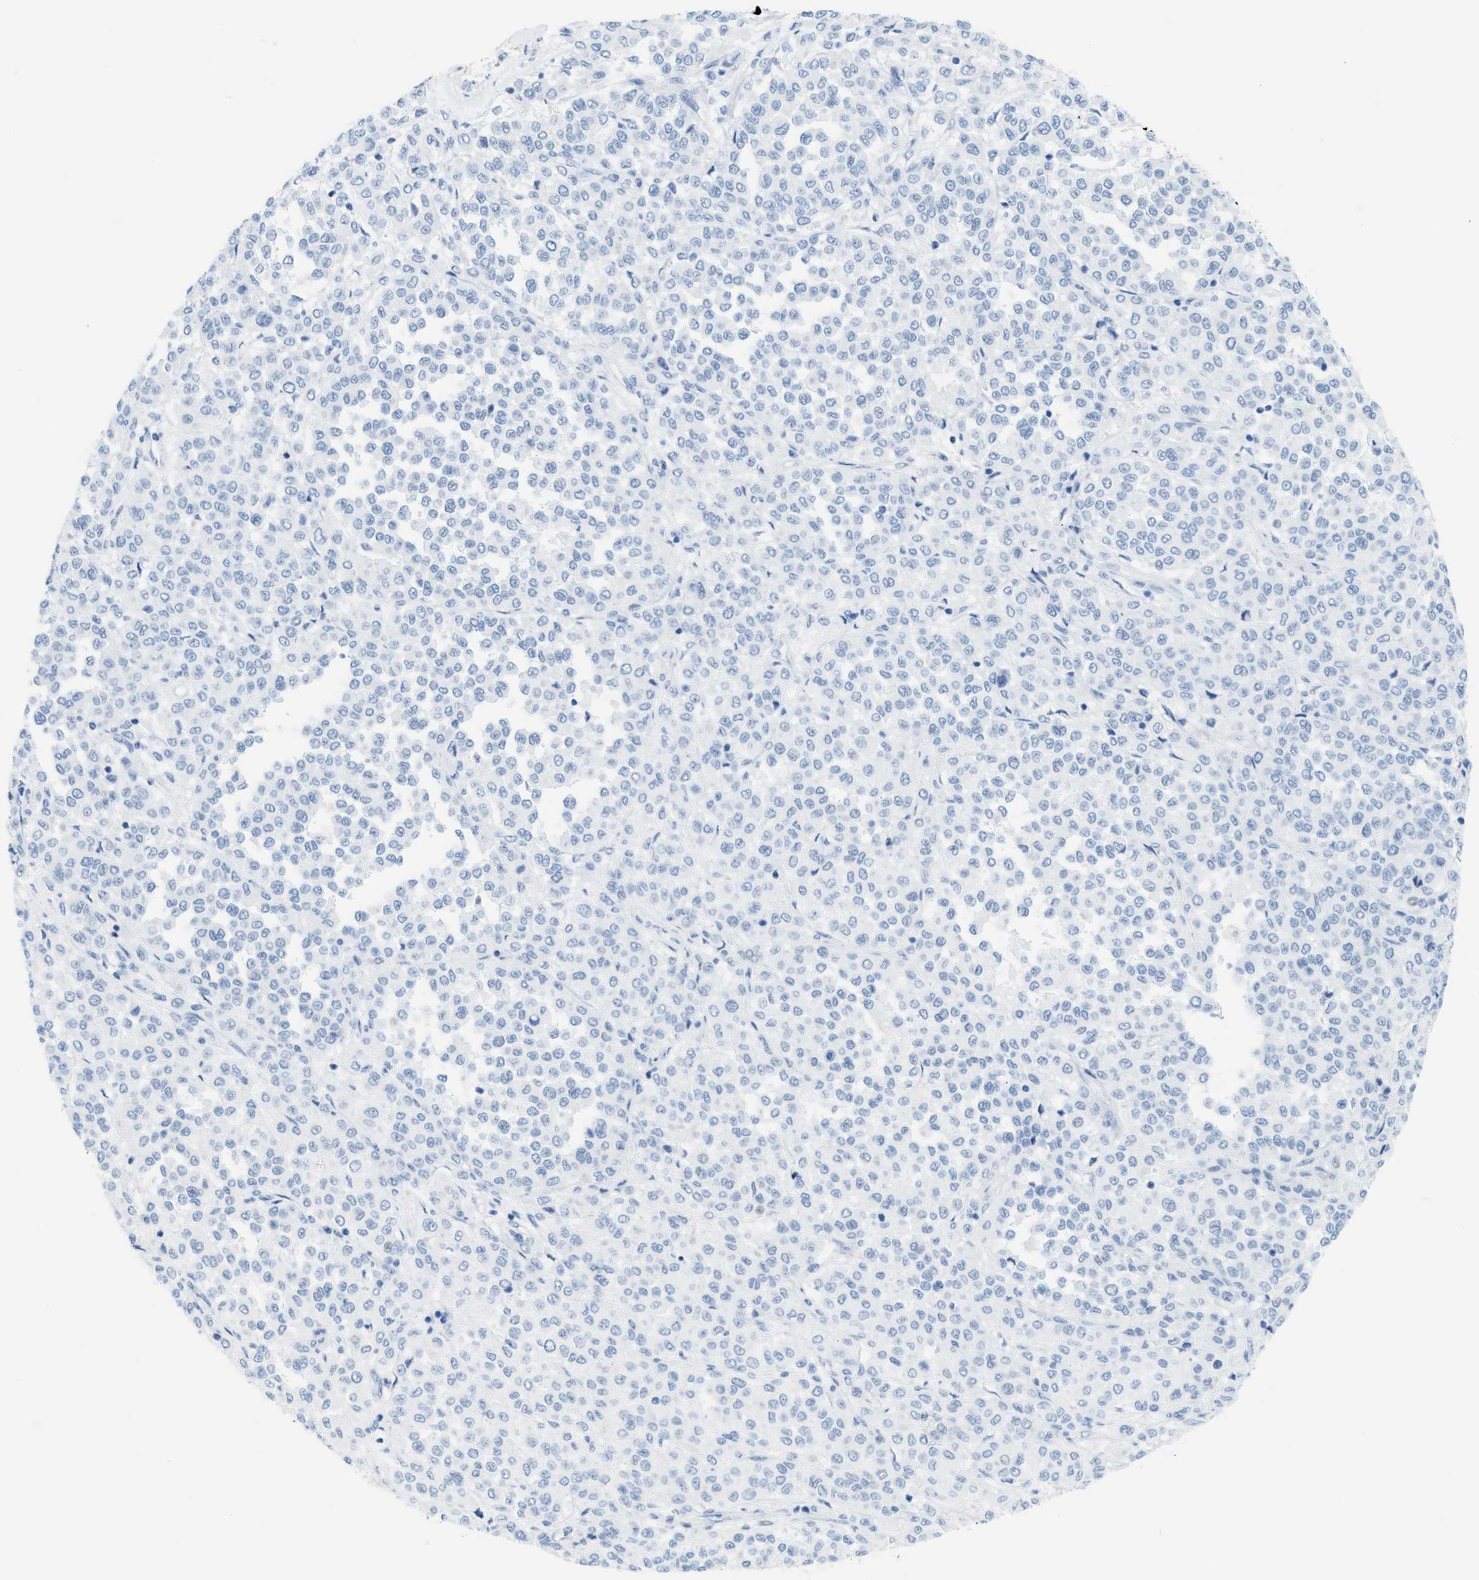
{"staining": {"intensity": "negative", "quantity": "none", "location": "none"}, "tissue": "melanoma", "cell_type": "Tumor cells", "image_type": "cancer", "snomed": [{"axis": "morphology", "description": "Malignant melanoma, Metastatic site"}, {"axis": "topography", "description": "Pancreas"}], "caption": "Human melanoma stained for a protein using immunohistochemistry reveals no staining in tumor cells.", "gene": "DES", "patient": {"sex": "female", "age": 30}}